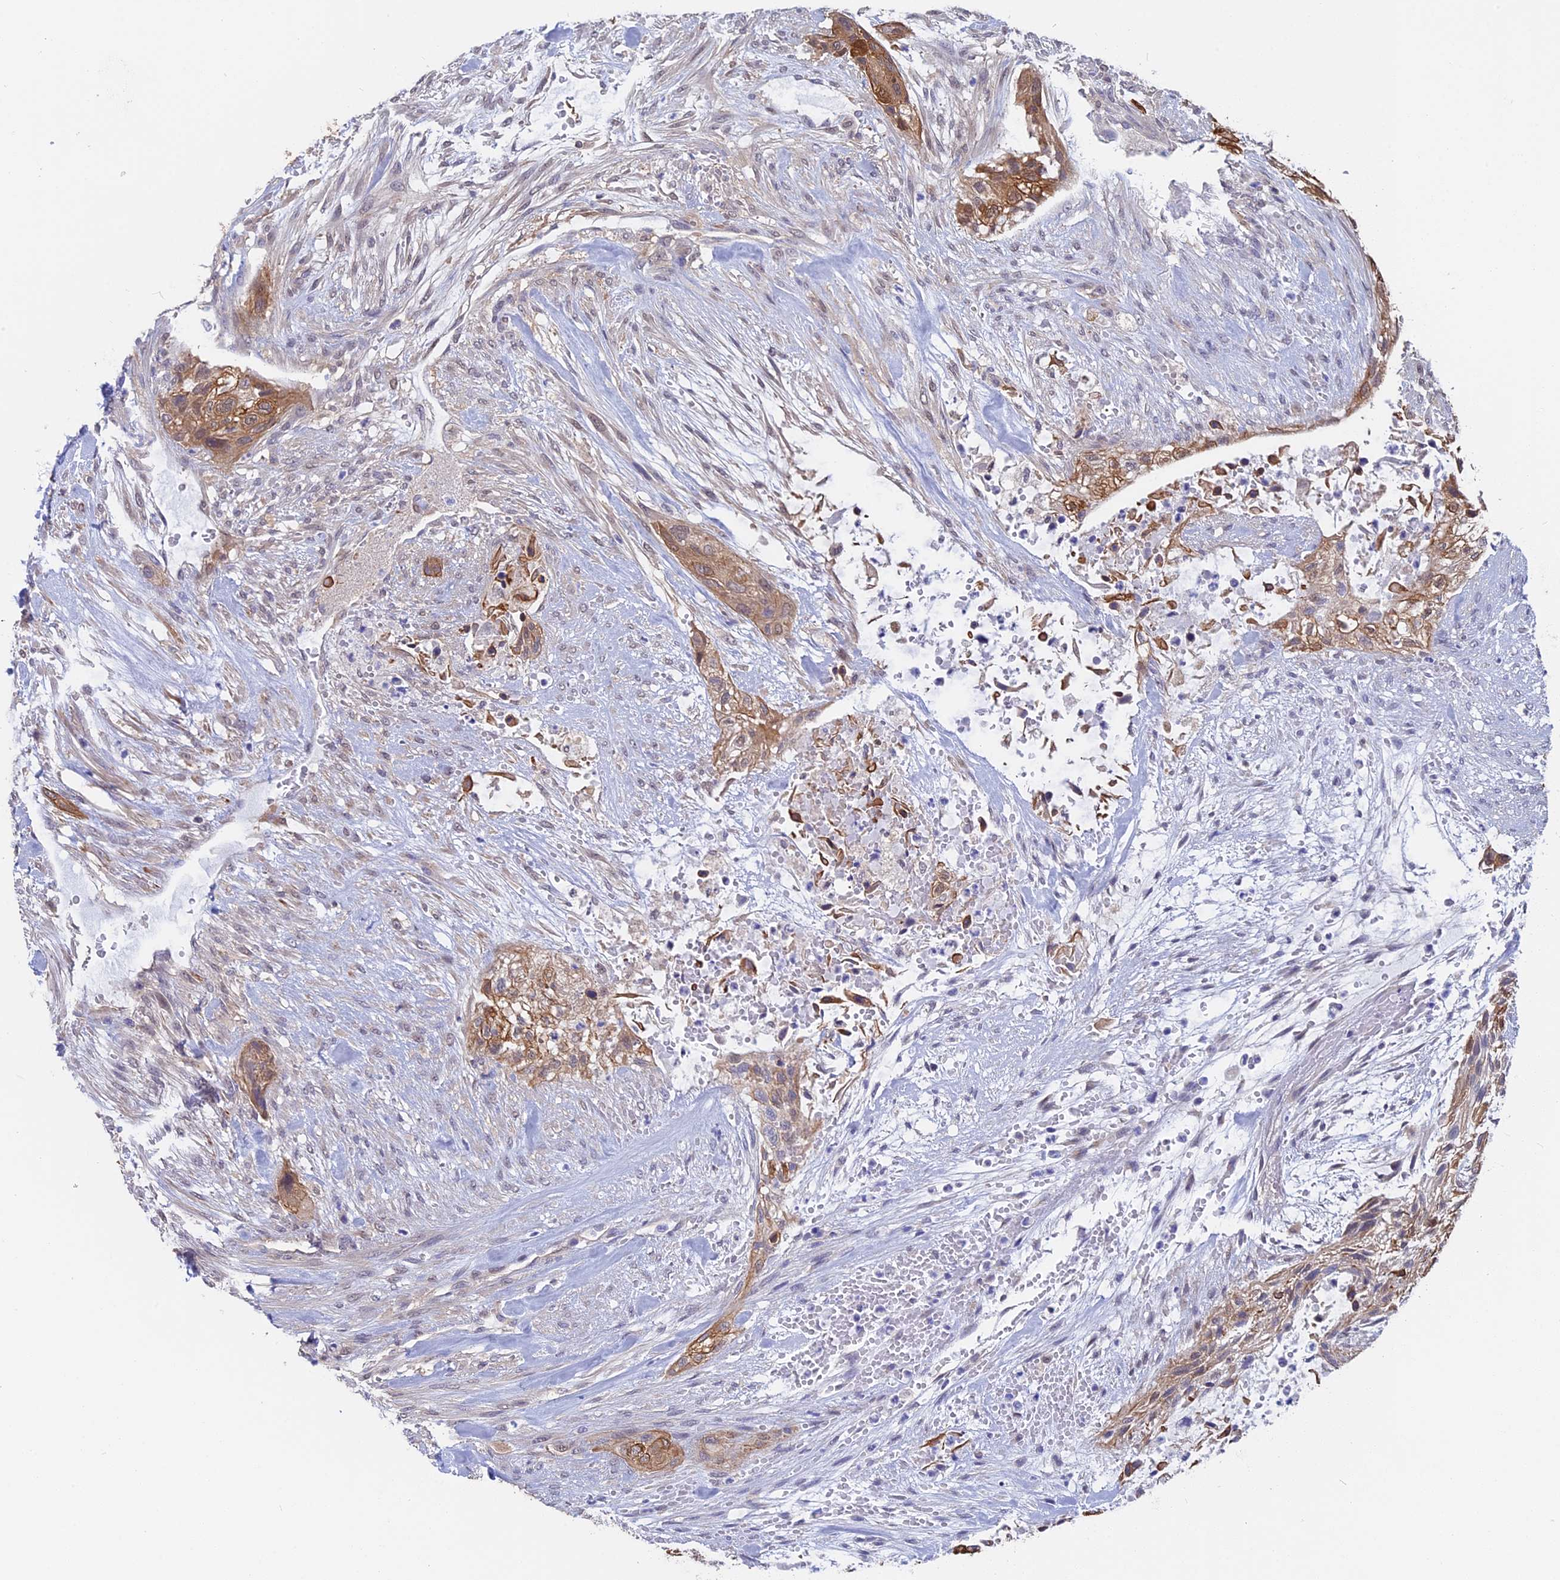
{"staining": {"intensity": "strong", "quantity": ">75%", "location": "cytoplasmic/membranous"}, "tissue": "urothelial cancer", "cell_type": "Tumor cells", "image_type": "cancer", "snomed": [{"axis": "morphology", "description": "Urothelial carcinoma, High grade"}, {"axis": "topography", "description": "Urinary bladder"}], "caption": "Human urothelial cancer stained with a brown dye demonstrates strong cytoplasmic/membranous positive positivity in about >75% of tumor cells.", "gene": "STUB1", "patient": {"sex": "male", "age": 35}}